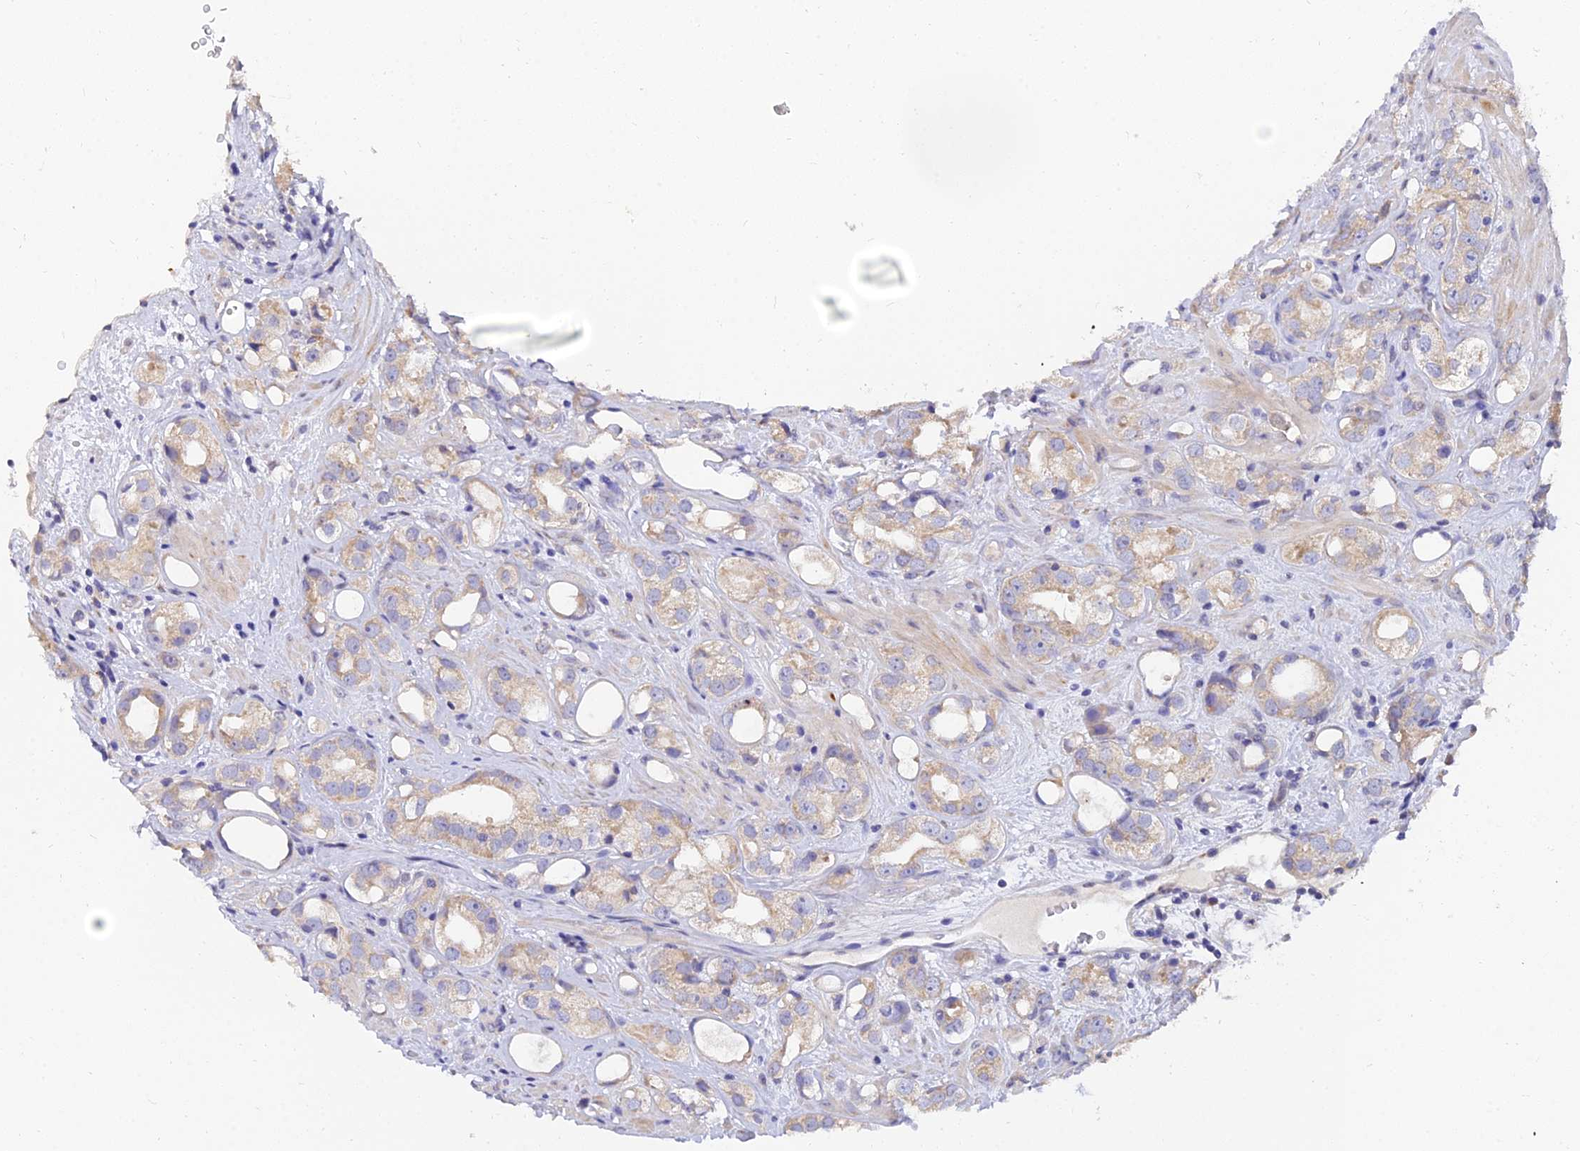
{"staining": {"intensity": "weak", "quantity": "25%-75%", "location": "cytoplasmic/membranous"}, "tissue": "prostate cancer", "cell_type": "Tumor cells", "image_type": "cancer", "snomed": [{"axis": "morphology", "description": "Adenocarcinoma, NOS"}, {"axis": "topography", "description": "Prostate"}], "caption": "The image displays immunohistochemical staining of adenocarcinoma (prostate). There is weak cytoplasmic/membranous positivity is seen in about 25%-75% of tumor cells.", "gene": "ARL8B", "patient": {"sex": "male", "age": 79}}